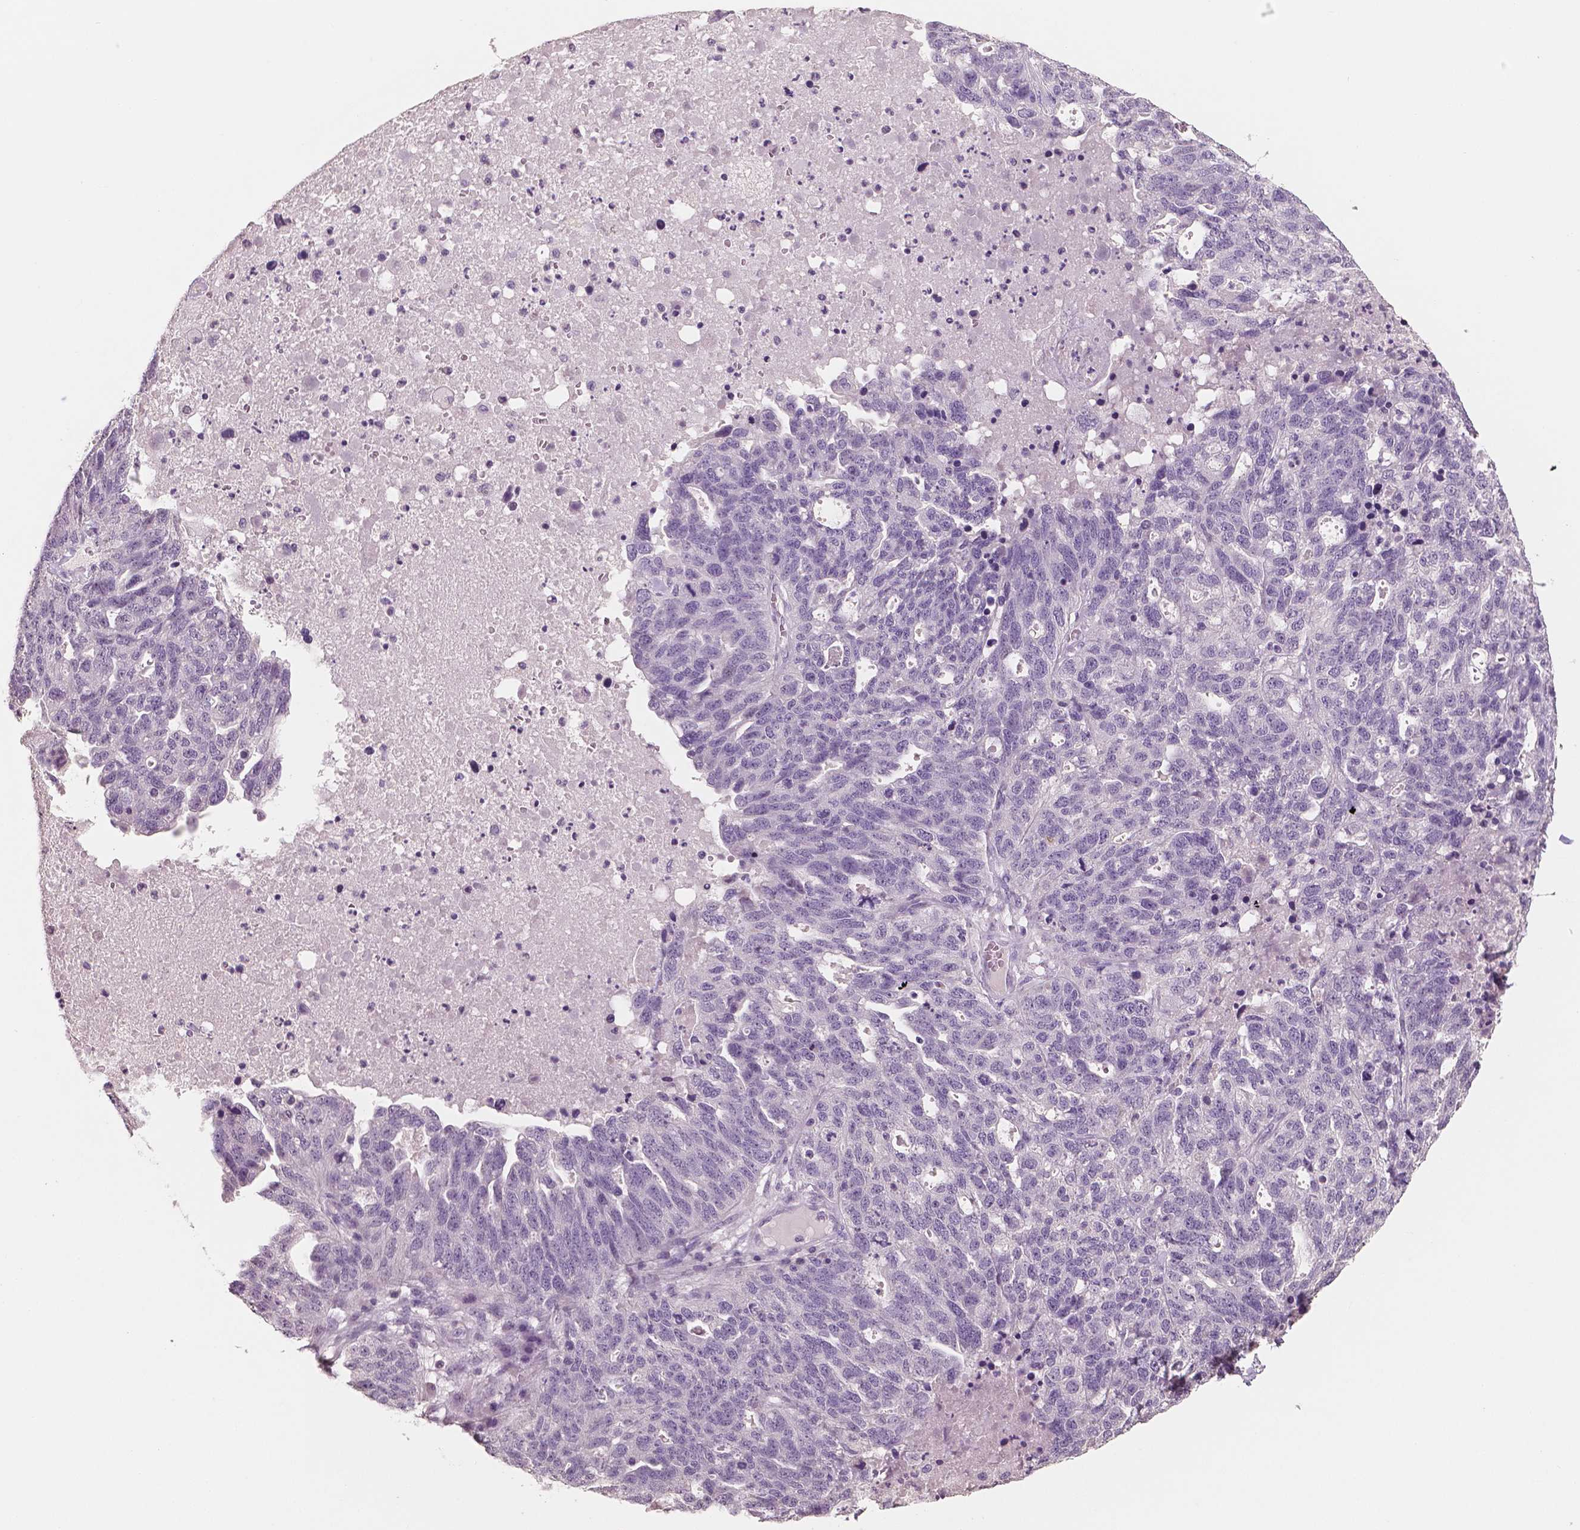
{"staining": {"intensity": "negative", "quantity": "none", "location": "none"}, "tissue": "ovarian cancer", "cell_type": "Tumor cells", "image_type": "cancer", "snomed": [{"axis": "morphology", "description": "Cystadenocarcinoma, serous, NOS"}, {"axis": "topography", "description": "Ovary"}], "caption": "Immunohistochemistry (IHC) of human ovarian cancer exhibits no positivity in tumor cells.", "gene": "NECAB1", "patient": {"sex": "female", "age": 71}}